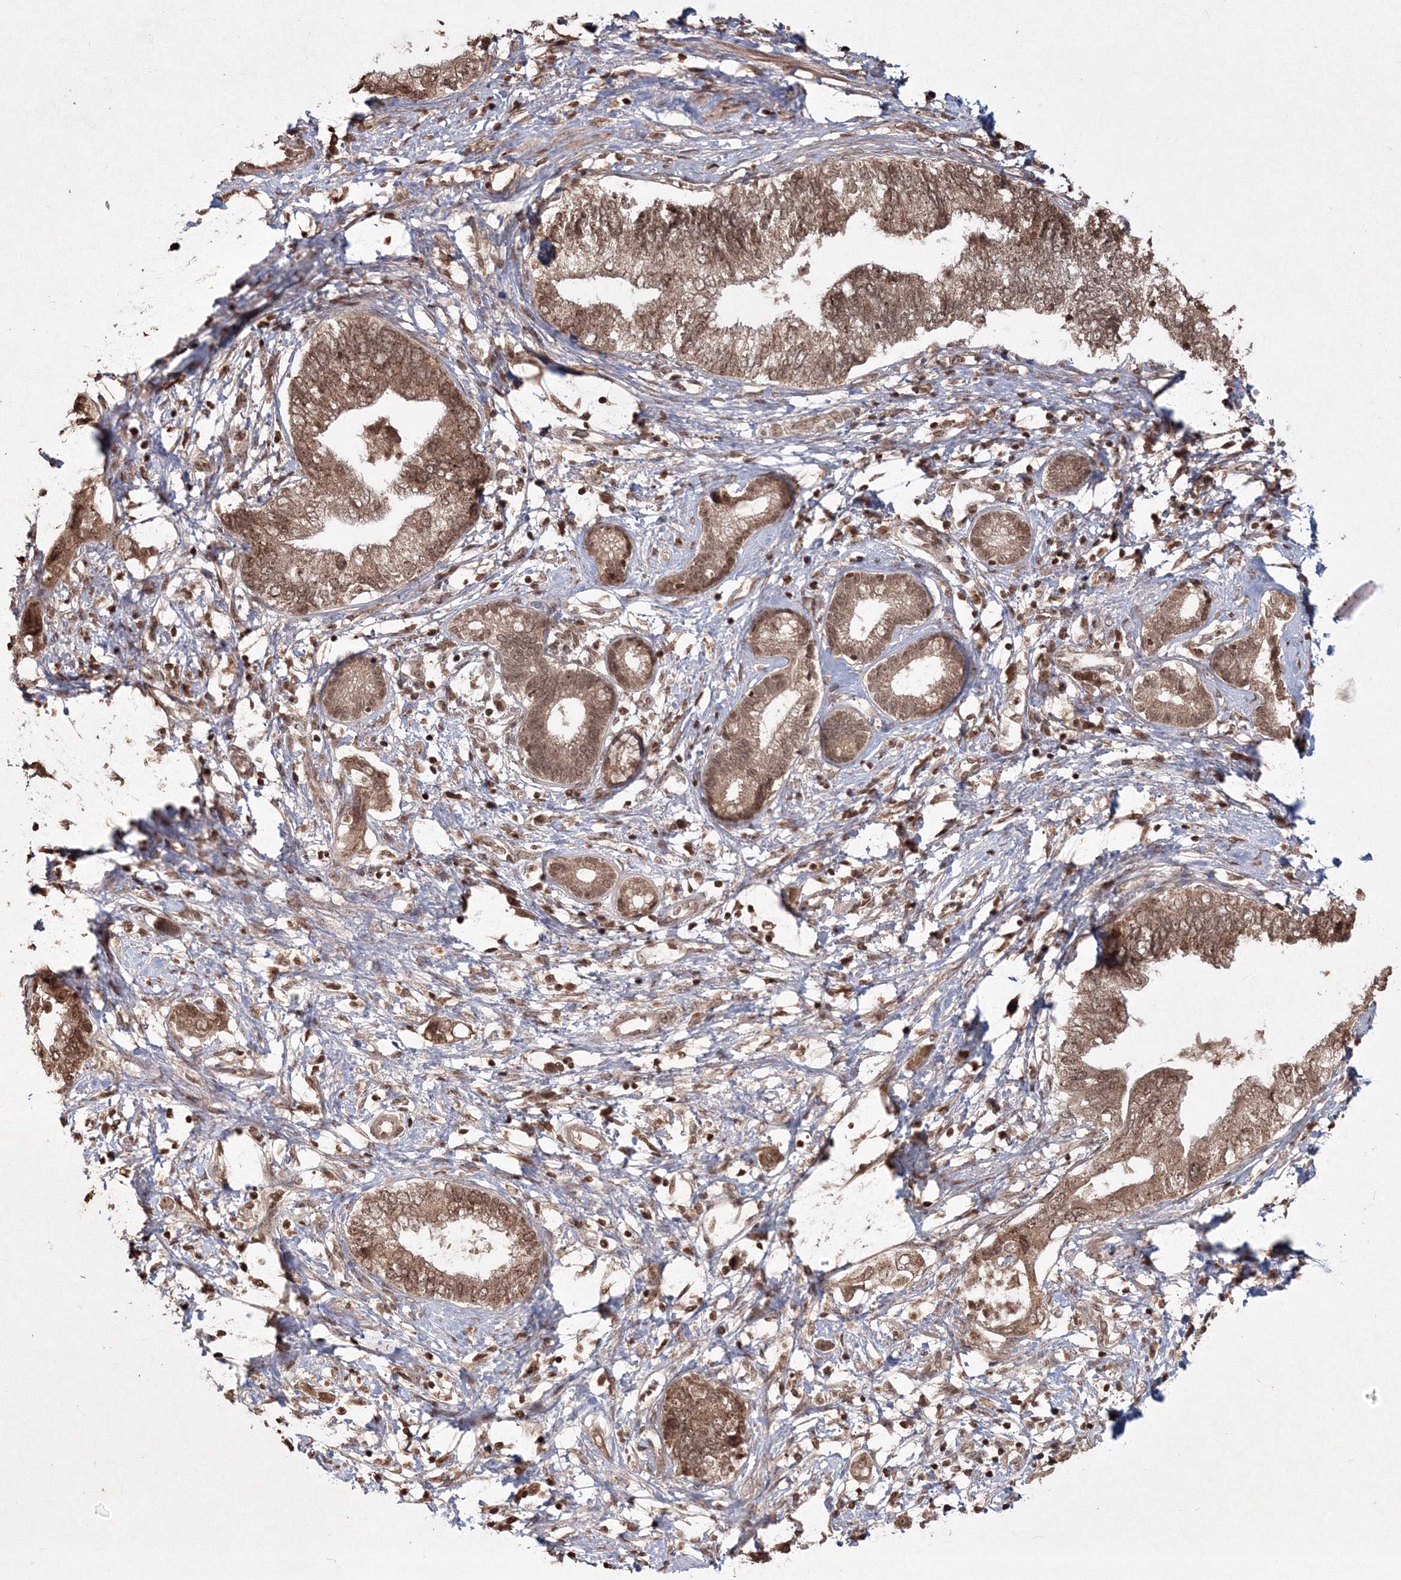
{"staining": {"intensity": "moderate", "quantity": ">75%", "location": "cytoplasmic/membranous,nuclear"}, "tissue": "pancreatic cancer", "cell_type": "Tumor cells", "image_type": "cancer", "snomed": [{"axis": "morphology", "description": "Adenocarcinoma, NOS"}, {"axis": "topography", "description": "Pancreas"}], "caption": "The photomicrograph demonstrates immunohistochemical staining of pancreatic cancer (adenocarcinoma). There is moderate cytoplasmic/membranous and nuclear expression is seen in approximately >75% of tumor cells. (IHC, brightfield microscopy, high magnification).", "gene": "PEX13", "patient": {"sex": "female", "age": 73}}